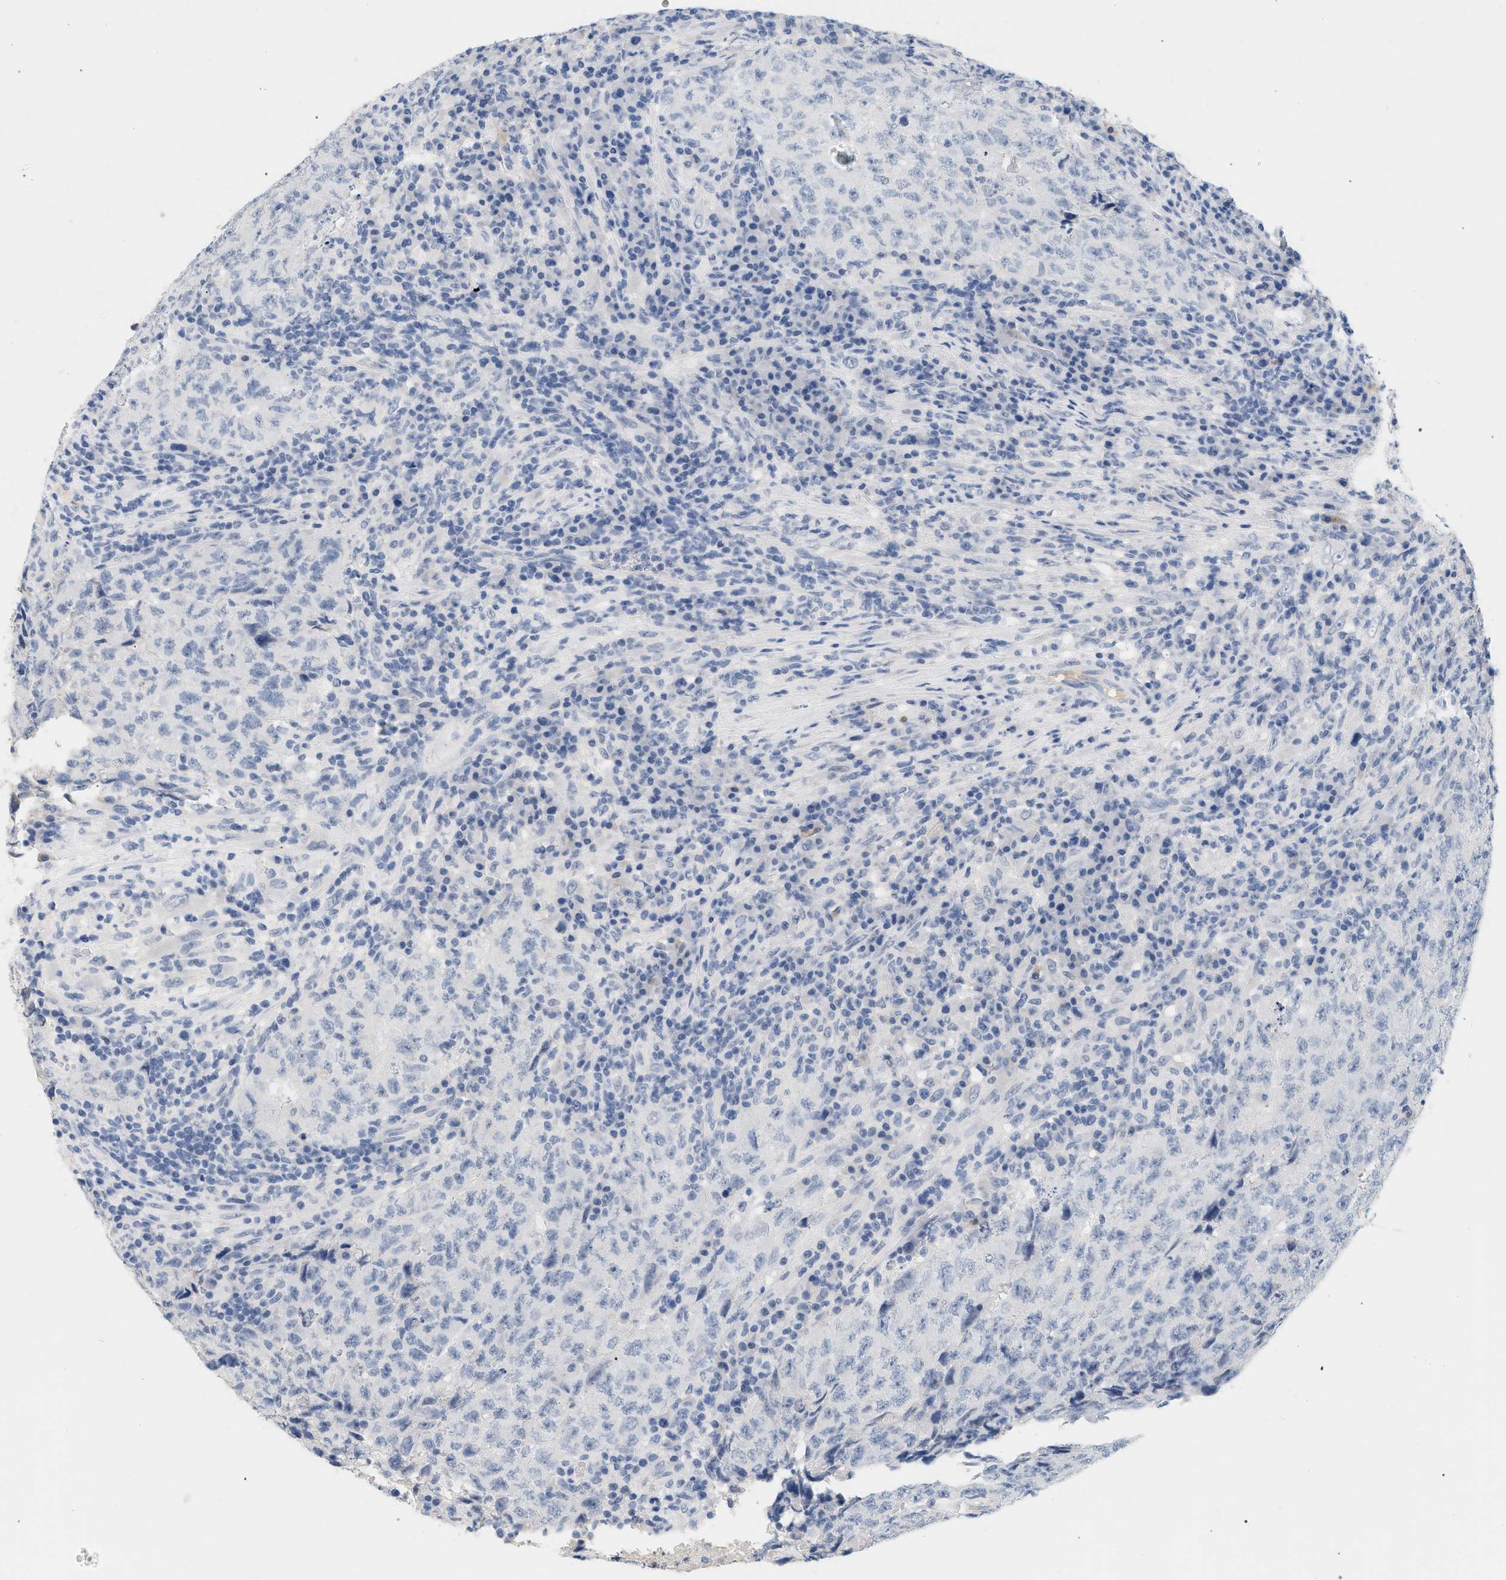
{"staining": {"intensity": "negative", "quantity": "none", "location": "none"}, "tissue": "testis cancer", "cell_type": "Tumor cells", "image_type": "cancer", "snomed": [{"axis": "morphology", "description": "Necrosis, NOS"}, {"axis": "morphology", "description": "Carcinoma, Embryonal, NOS"}, {"axis": "topography", "description": "Testis"}], "caption": "This is an IHC micrograph of testis cancer. There is no expression in tumor cells.", "gene": "CFH", "patient": {"sex": "male", "age": 19}}